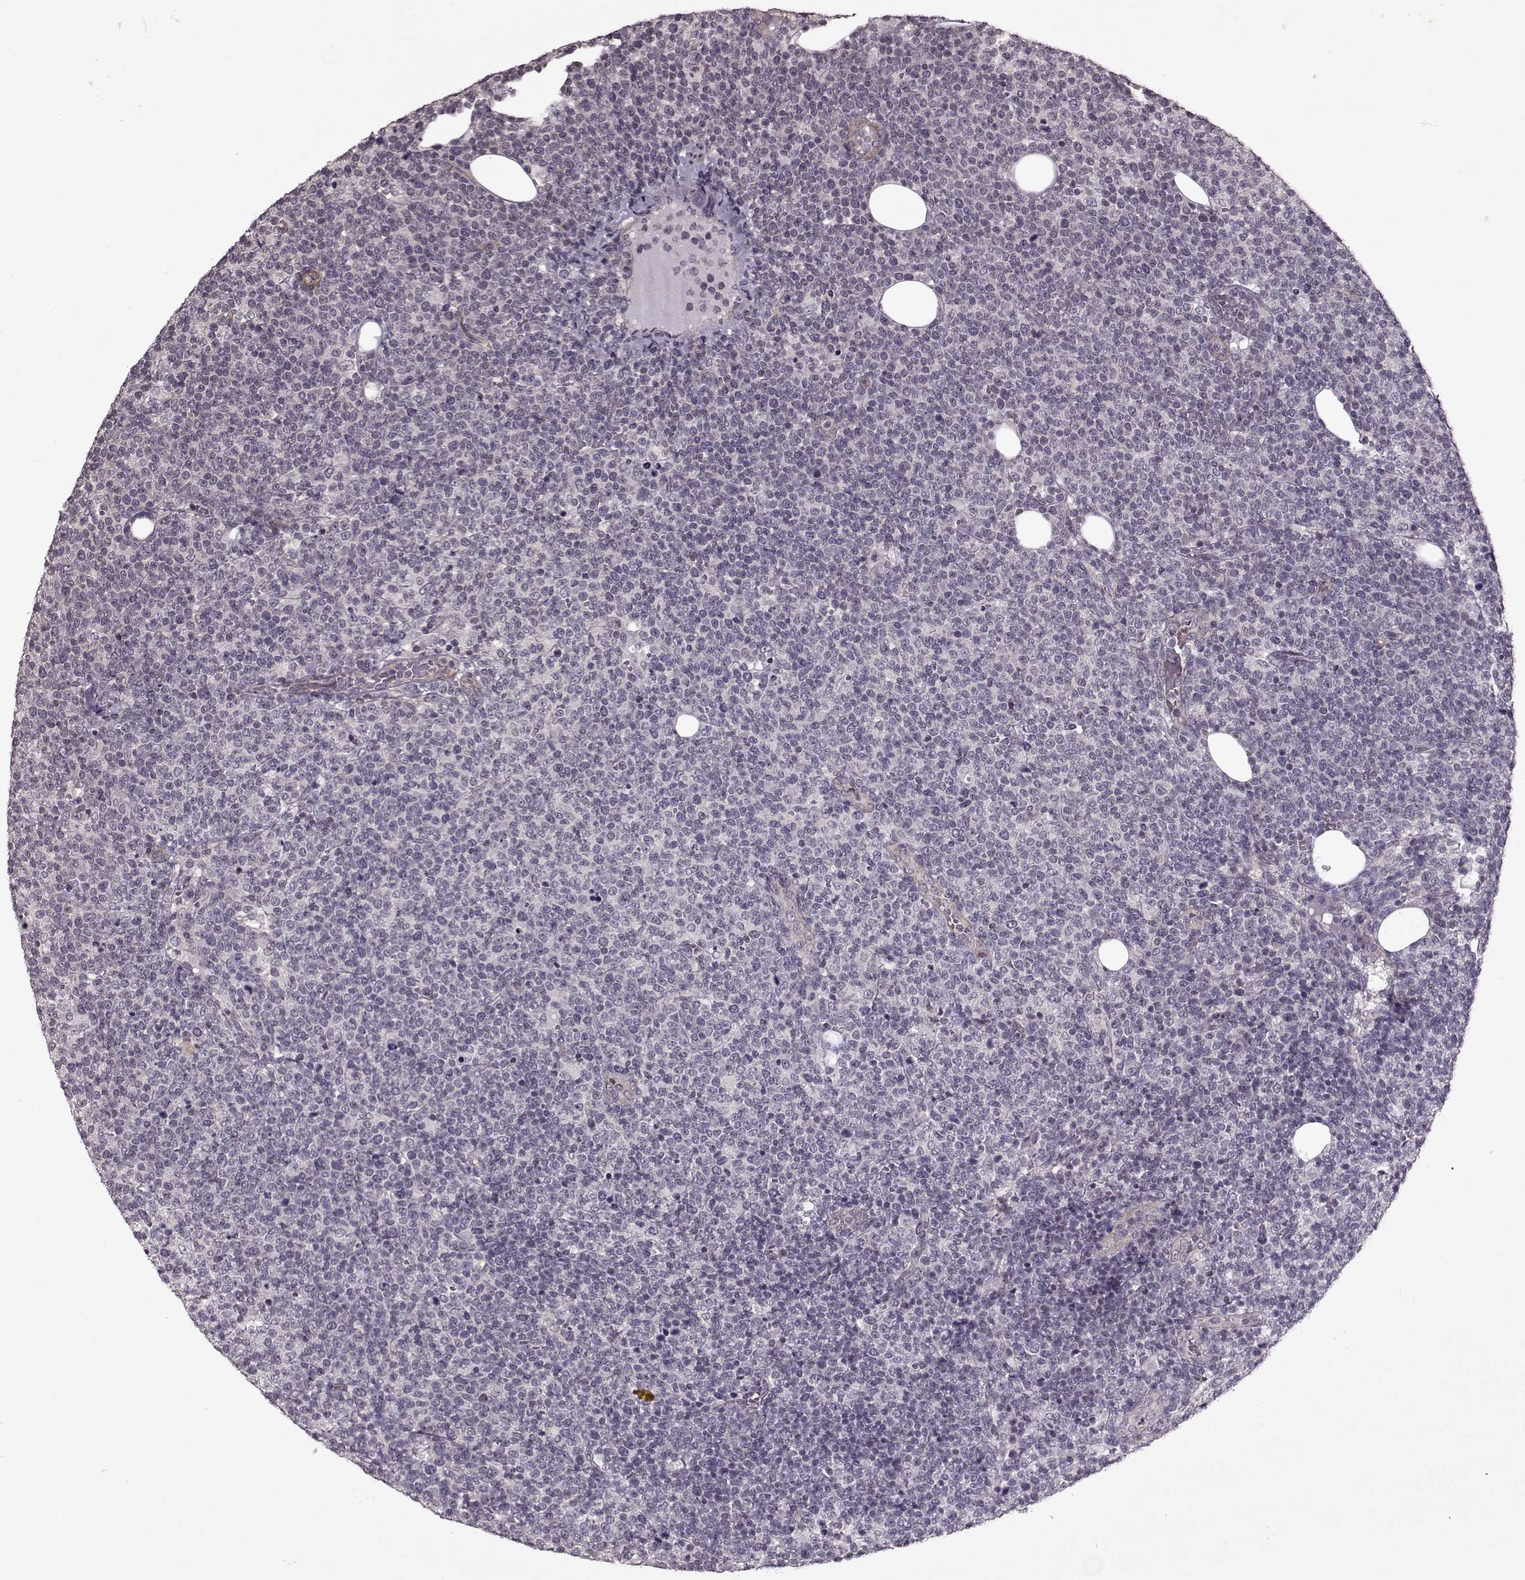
{"staining": {"intensity": "negative", "quantity": "none", "location": "none"}, "tissue": "lymphoma", "cell_type": "Tumor cells", "image_type": "cancer", "snomed": [{"axis": "morphology", "description": "Malignant lymphoma, non-Hodgkin's type, High grade"}, {"axis": "topography", "description": "Lymph node"}], "caption": "This is an immunohistochemistry (IHC) histopathology image of lymphoma. There is no positivity in tumor cells.", "gene": "KRT9", "patient": {"sex": "male", "age": 61}}